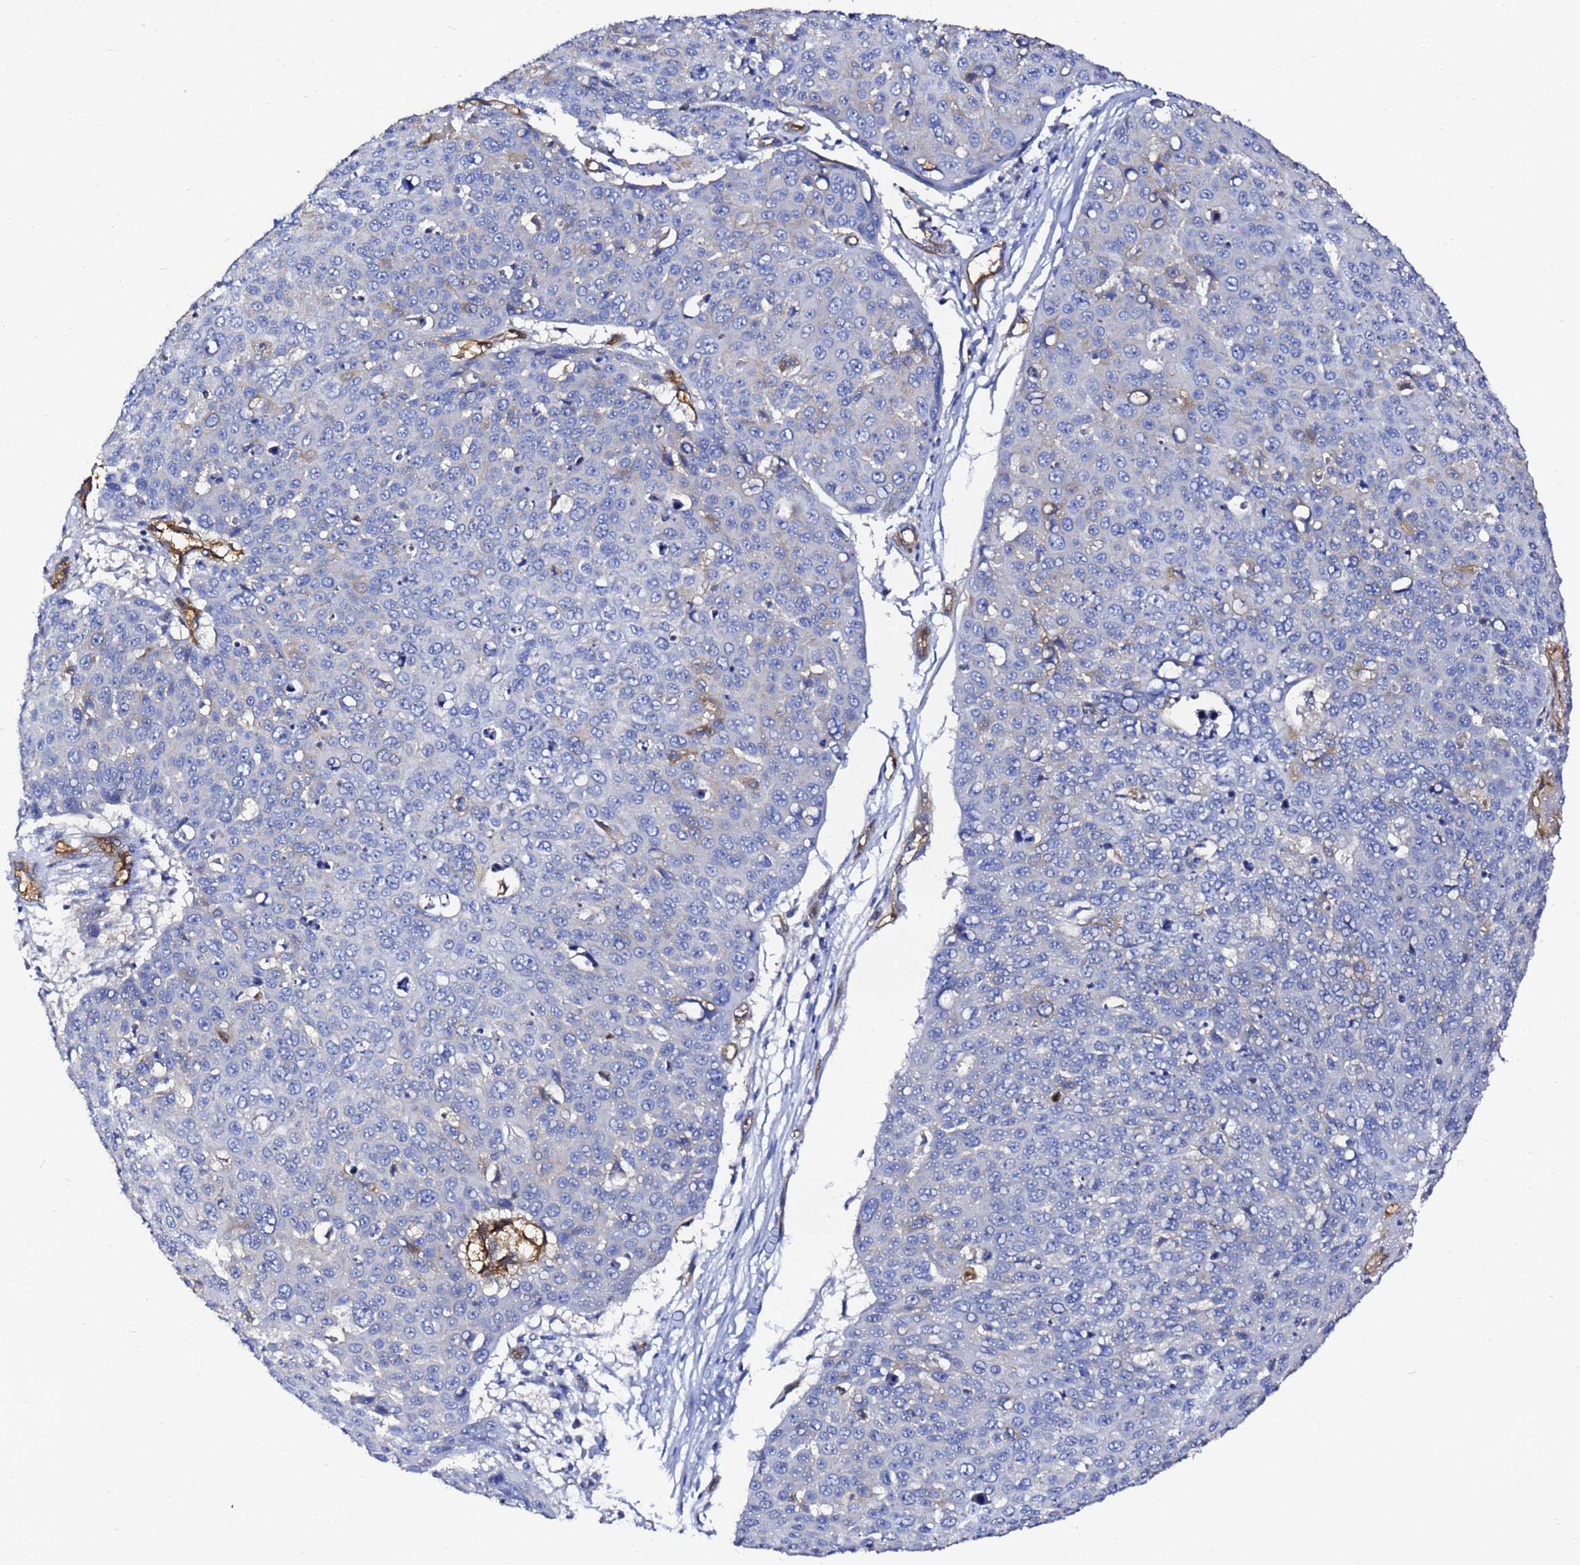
{"staining": {"intensity": "negative", "quantity": "none", "location": "none"}, "tissue": "skin cancer", "cell_type": "Tumor cells", "image_type": "cancer", "snomed": [{"axis": "morphology", "description": "Squamous cell carcinoma, NOS"}, {"axis": "topography", "description": "Skin"}], "caption": "Micrograph shows no significant protein staining in tumor cells of skin cancer (squamous cell carcinoma). (DAB (3,3'-diaminobenzidine) immunohistochemistry visualized using brightfield microscopy, high magnification).", "gene": "DEFB104A", "patient": {"sex": "male", "age": 71}}